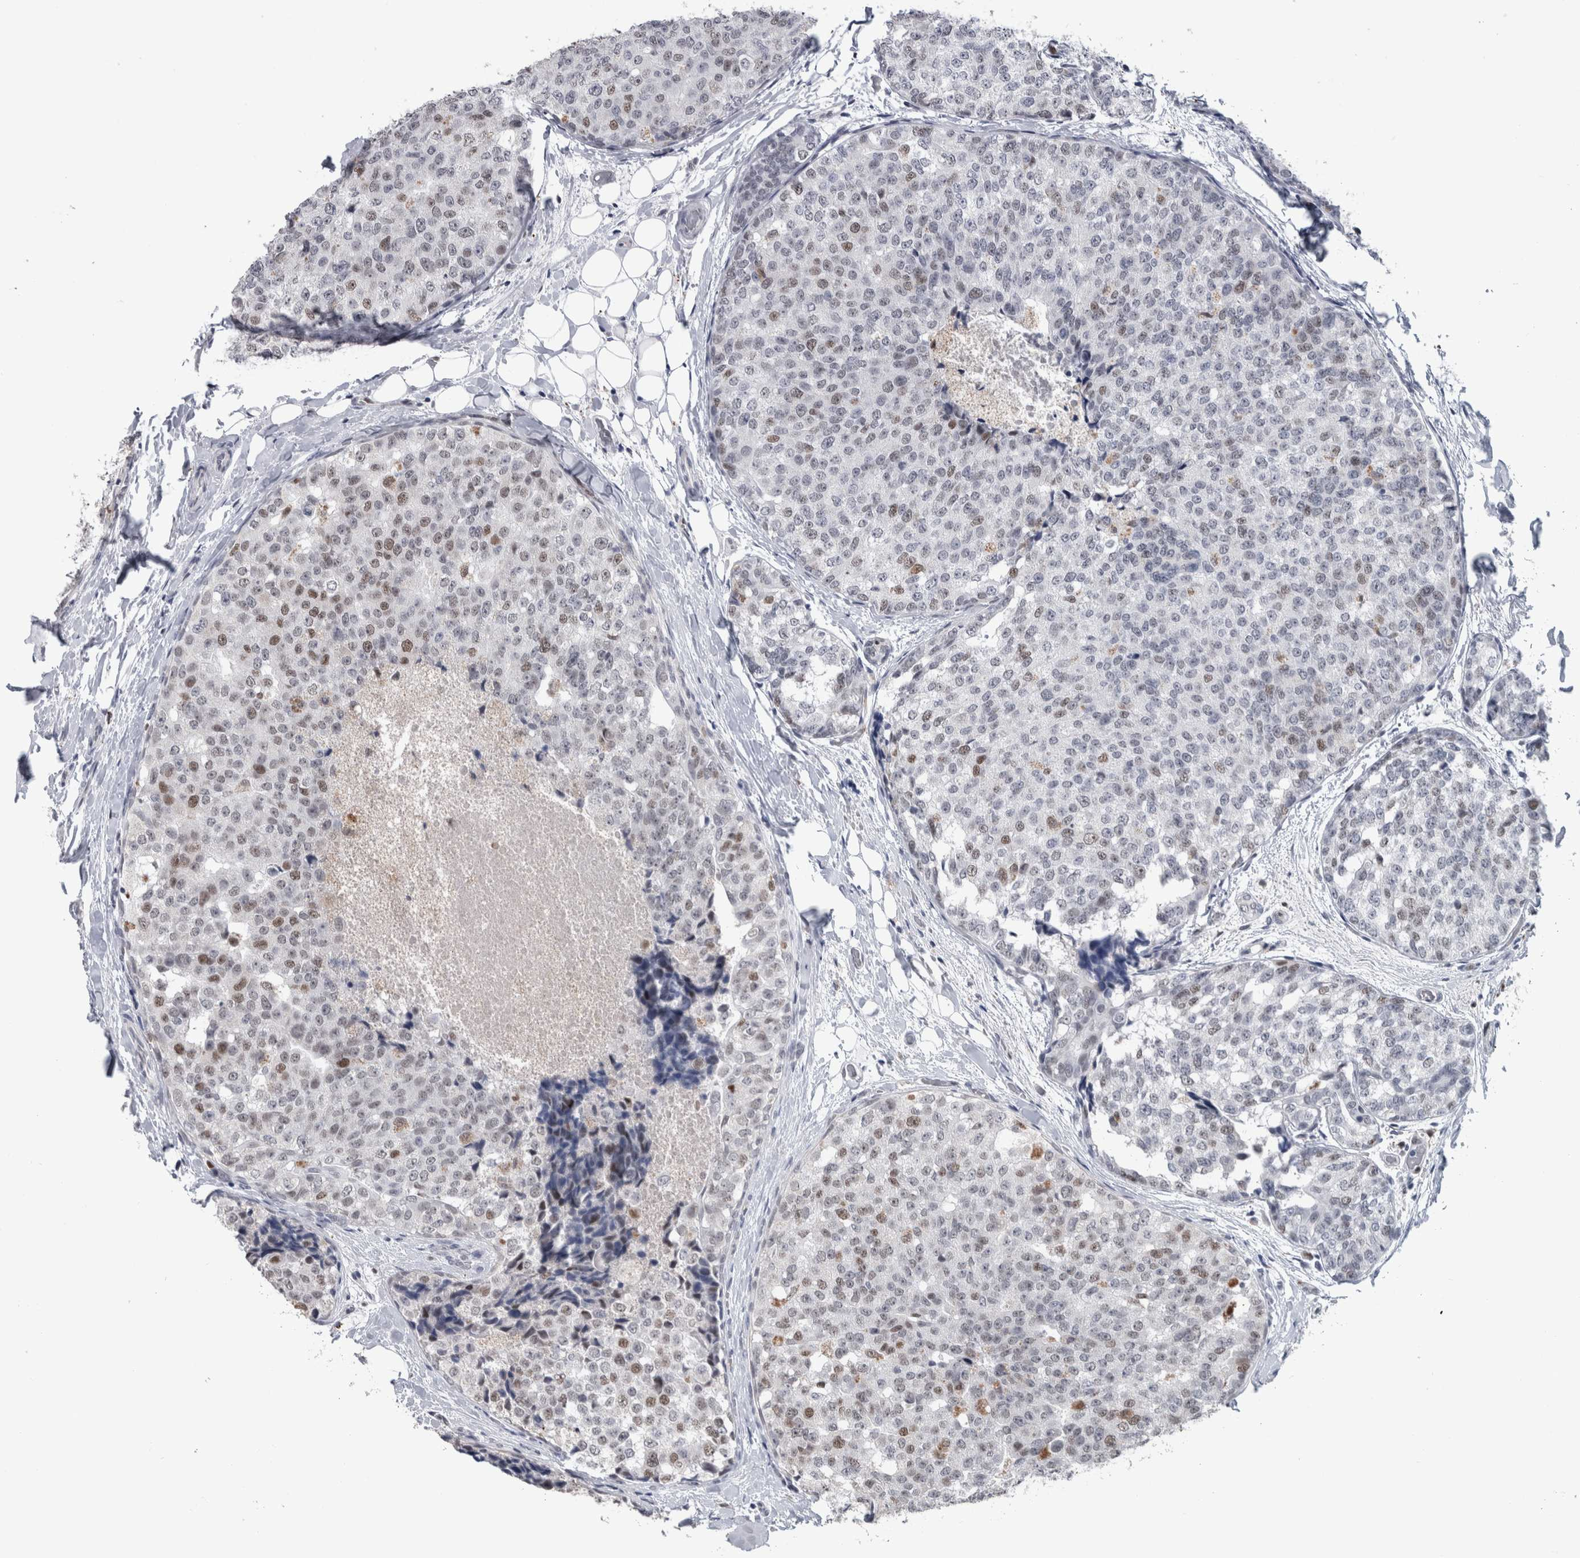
{"staining": {"intensity": "moderate", "quantity": "<25%", "location": "nuclear"}, "tissue": "breast cancer", "cell_type": "Tumor cells", "image_type": "cancer", "snomed": [{"axis": "morphology", "description": "Normal tissue, NOS"}, {"axis": "morphology", "description": "Duct carcinoma"}, {"axis": "topography", "description": "Breast"}], "caption": "A photomicrograph of breast cancer stained for a protein demonstrates moderate nuclear brown staining in tumor cells.", "gene": "POLD2", "patient": {"sex": "female", "age": 43}}